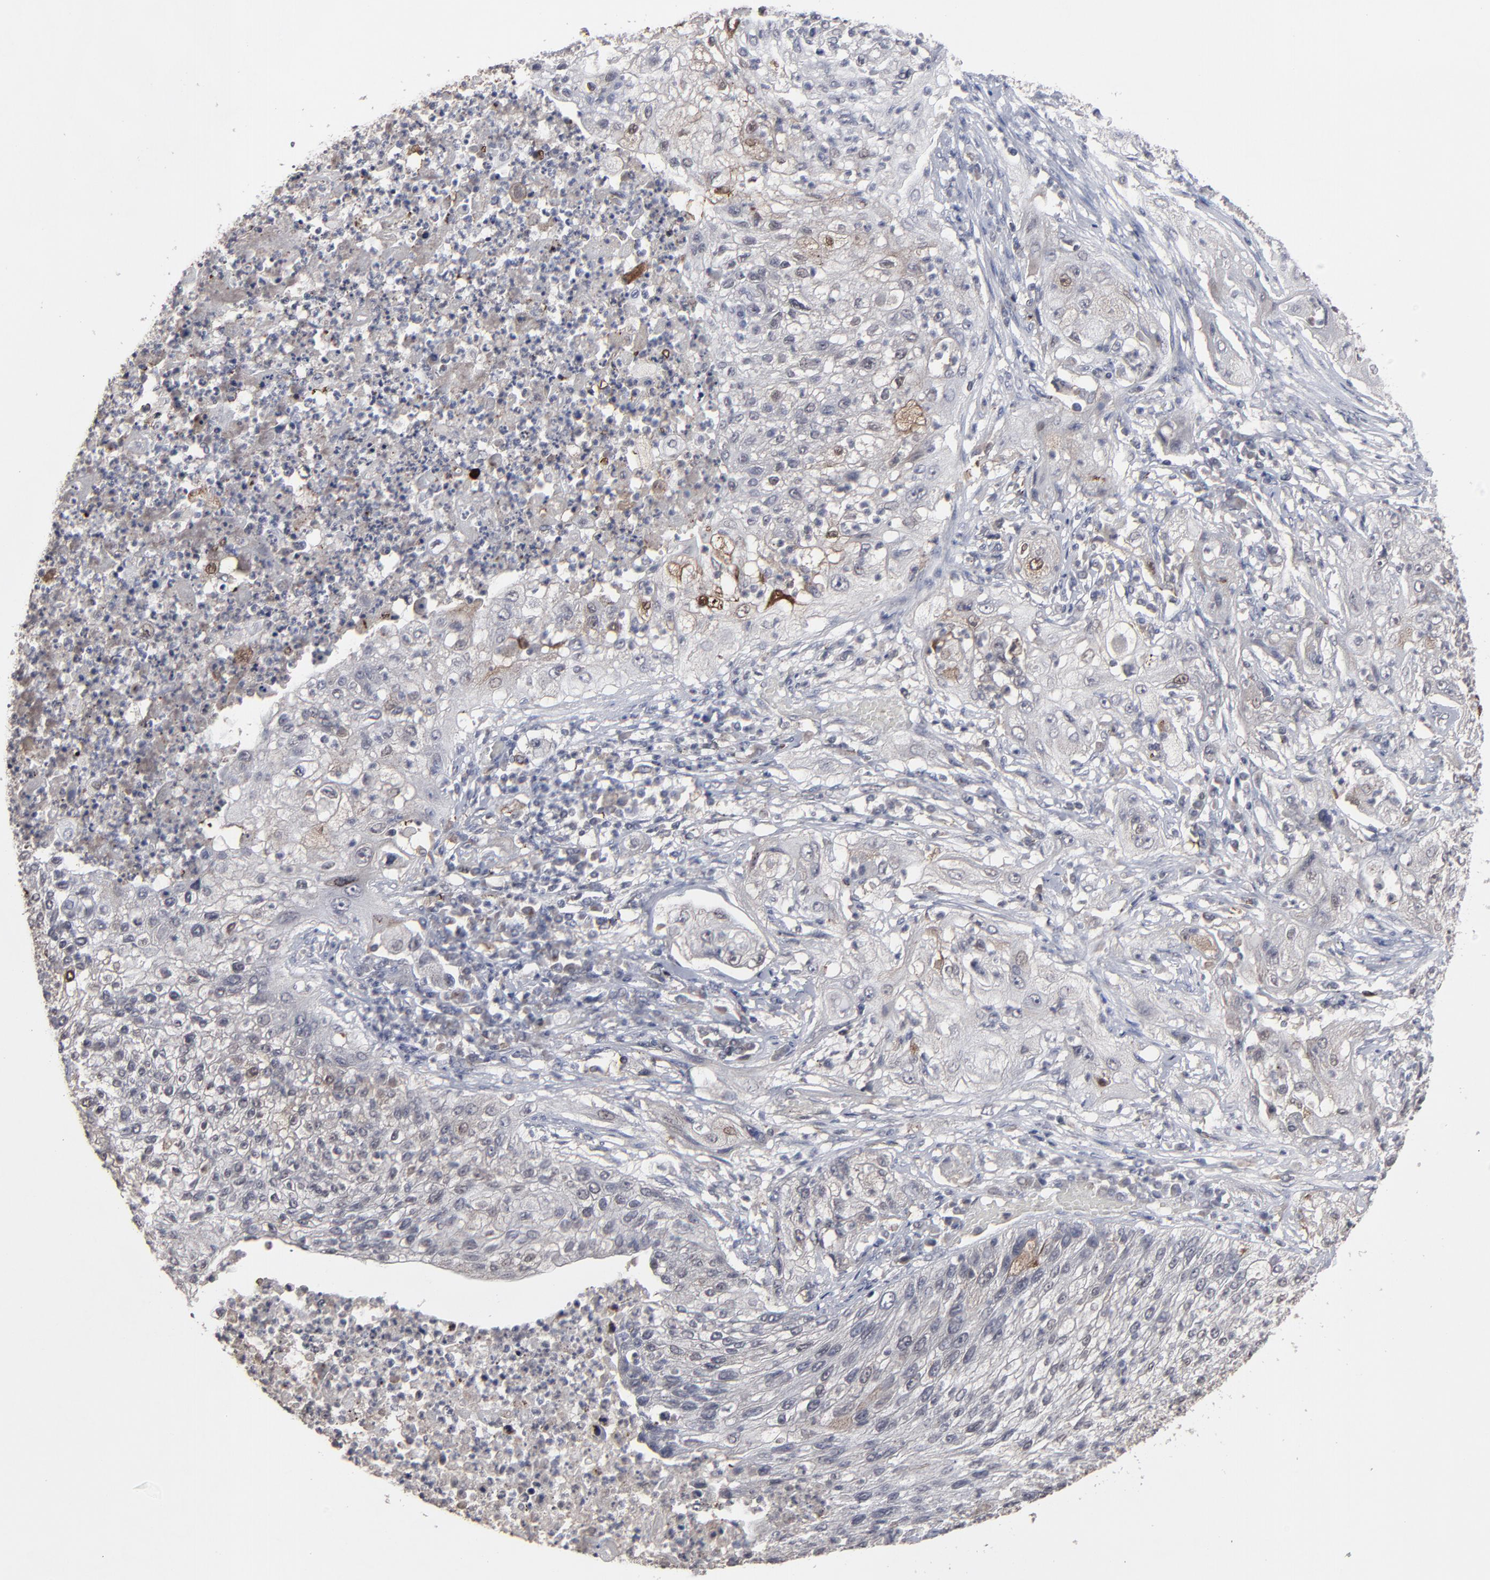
{"staining": {"intensity": "strong", "quantity": "<25%", "location": "cytoplasmic/membranous"}, "tissue": "lung cancer", "cell_type": "Tumor cells", "image_type": "cancer", "snomed": [{"axis": "morphology", "description": "Inflammation, NOS"}, {"axis": "morphology", "description": "Squamous cell carcinoma, NOS"}, {"axis": "topography", "description": "Lymph node"}, {"axis": "topography", "description": "Soft tissue"}, {"axis": "topography", "description": "Lung"}], "caption": "Immunohistochemical staining of human squamous cell carcinoma (lung) displays strong cytoplasmic/membranous protein positivity in about <25% of tumor cells.", "gene": "SLC22A17", "patient": {"sex": "male", "age": 66}}